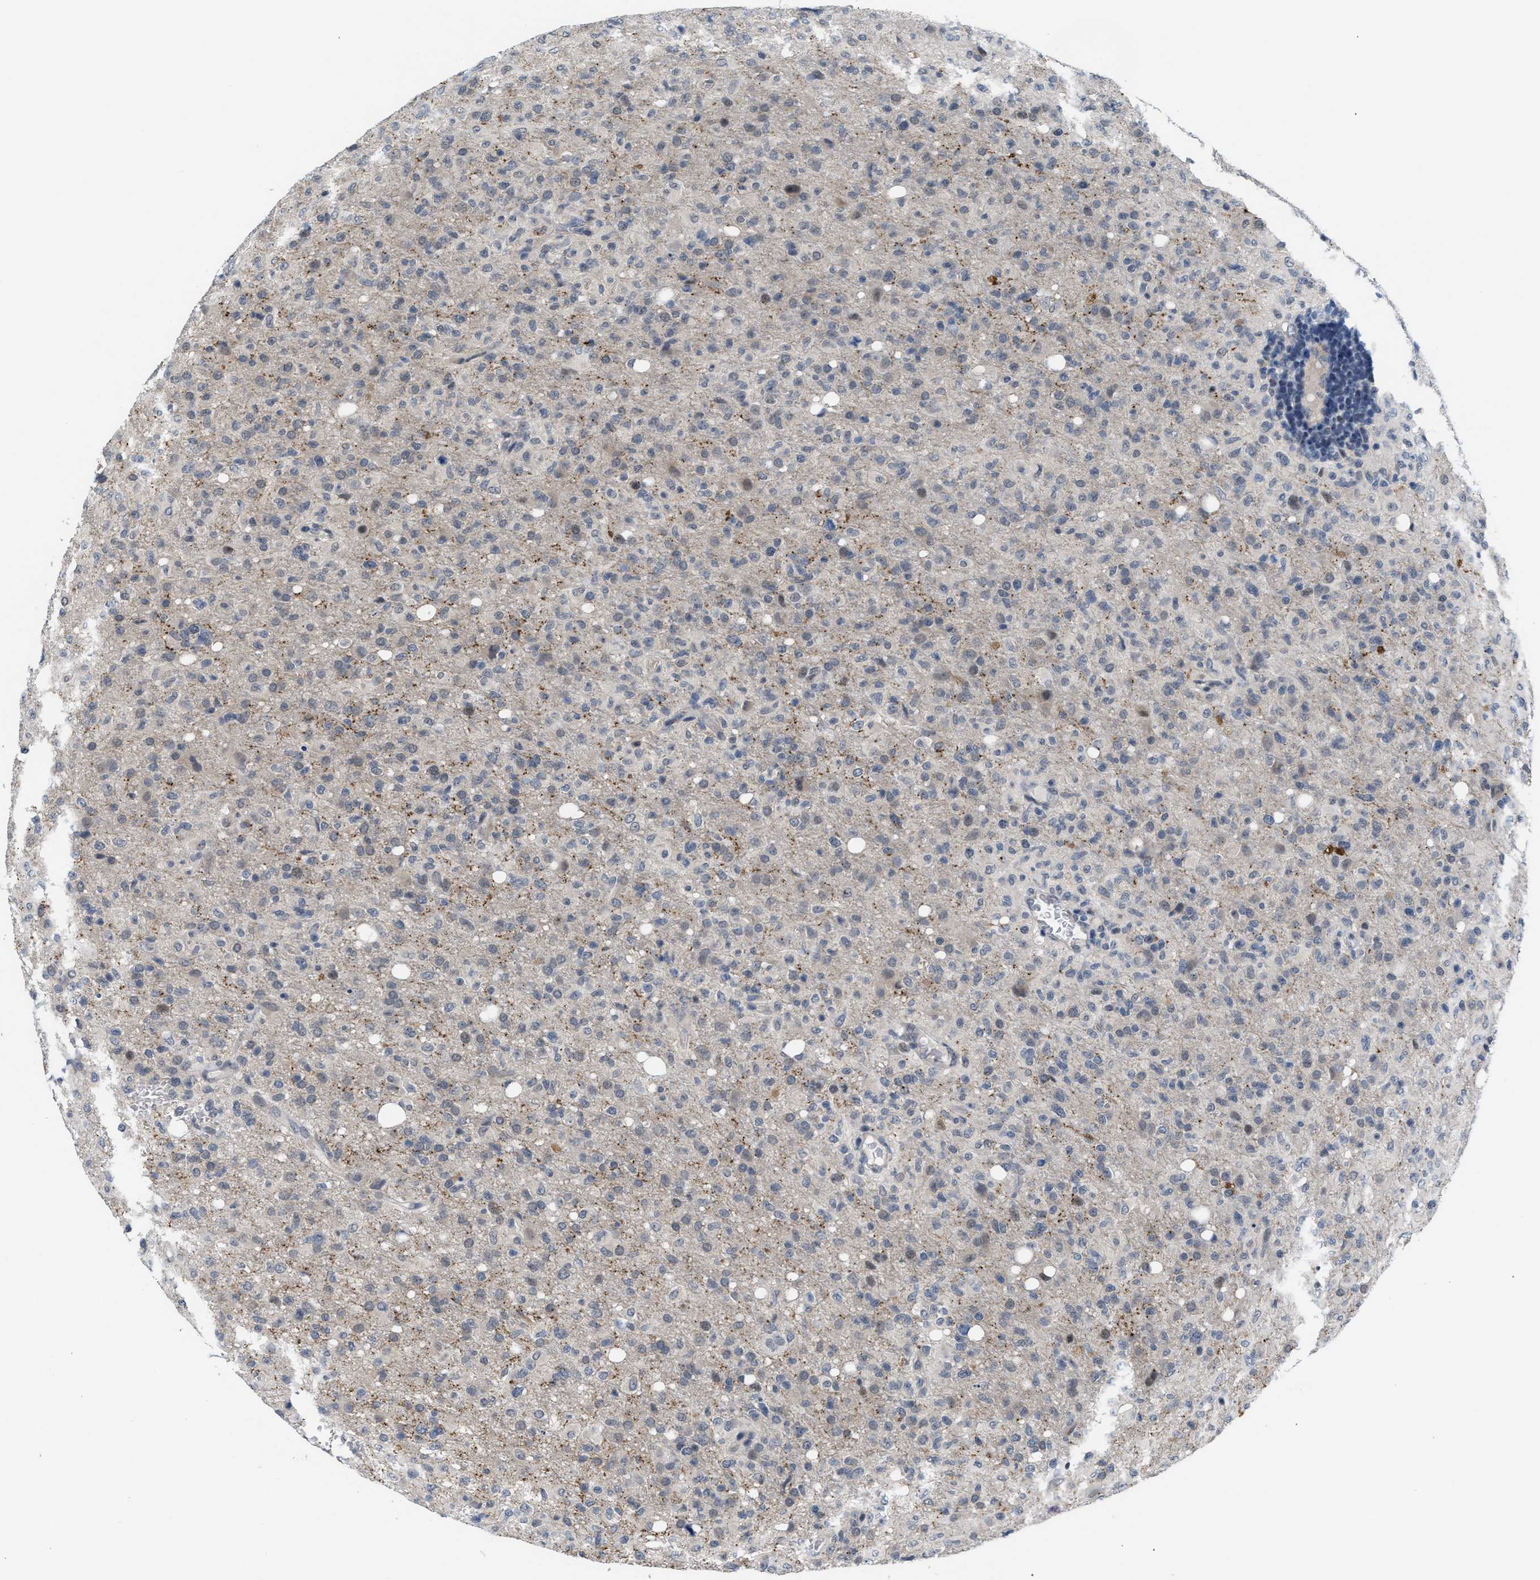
{"staining": {"intensity": "weak", "quantity": "<25%", "location": "nuclear"}, "tissue": "glioma", "cell_type": "Tumor cells", "image_type": "cancer", "snomed": [{"axis": "morphology", "description": "Glioma, malignant, High grade"}, {"axis": "topography", "description": "Brain"}], "caption": "Tumor cells are negative for brown protein staining in high-grade glioma (malignant).", "gene": "TXNRD3", "patient": {"sex": "female", "age": 57}}